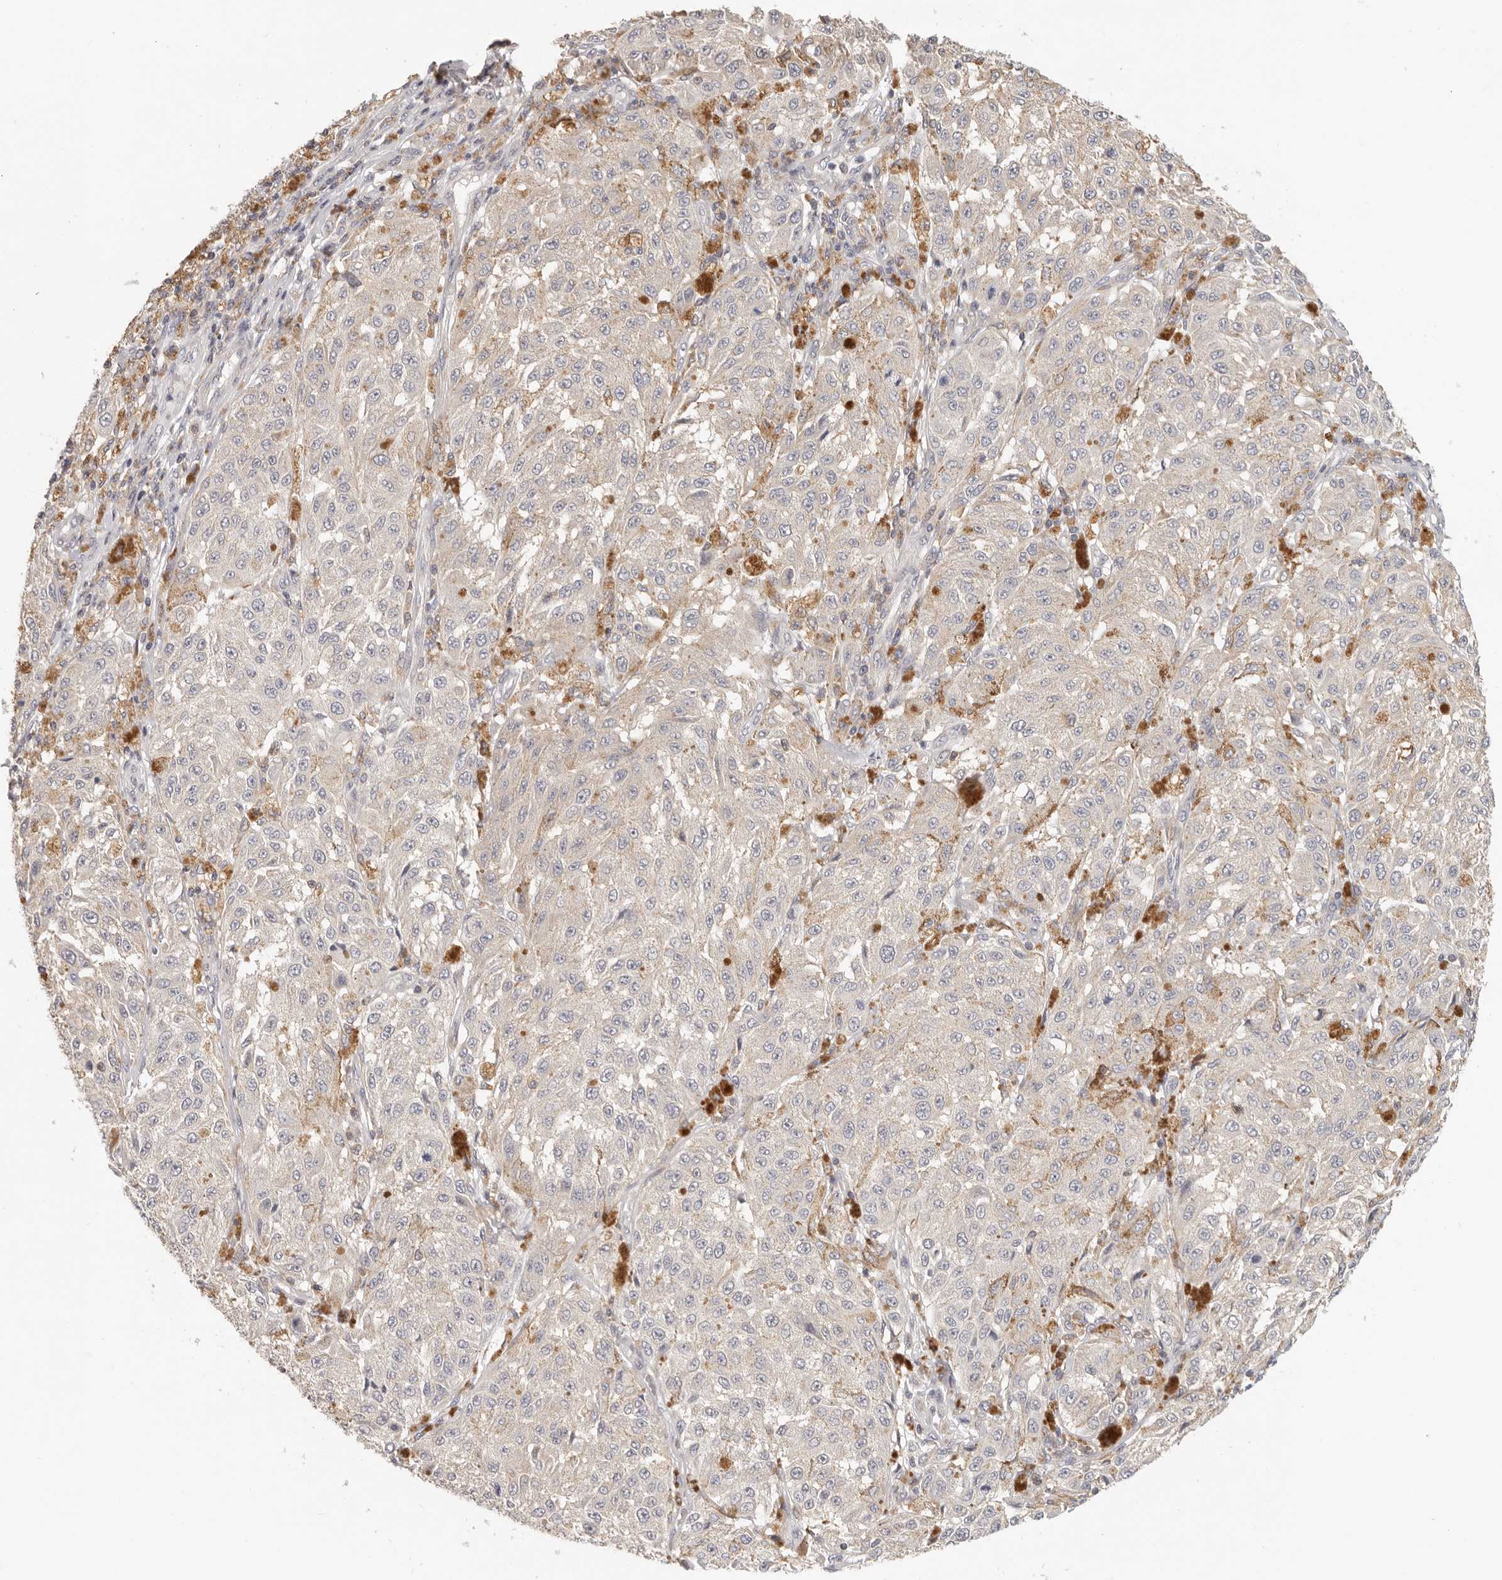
{"staining": {"intensity": "negative", "quantity": "none", "location": "none"}, "tissue": "melanoma", "cell_type": "Tumor cells", "image_type": "cancer", "snomed": [{"axis": "morphology", "description": "Malignant melanoma, NOS"}, {"axis": "topography", "description": "Skin"}], "caption": "Immunohistochemical staining of malignant melanoma shows no significant expression in tumor cells.", "gene": "ANXA9", "patient": {"sex": "female", "age": 64}}